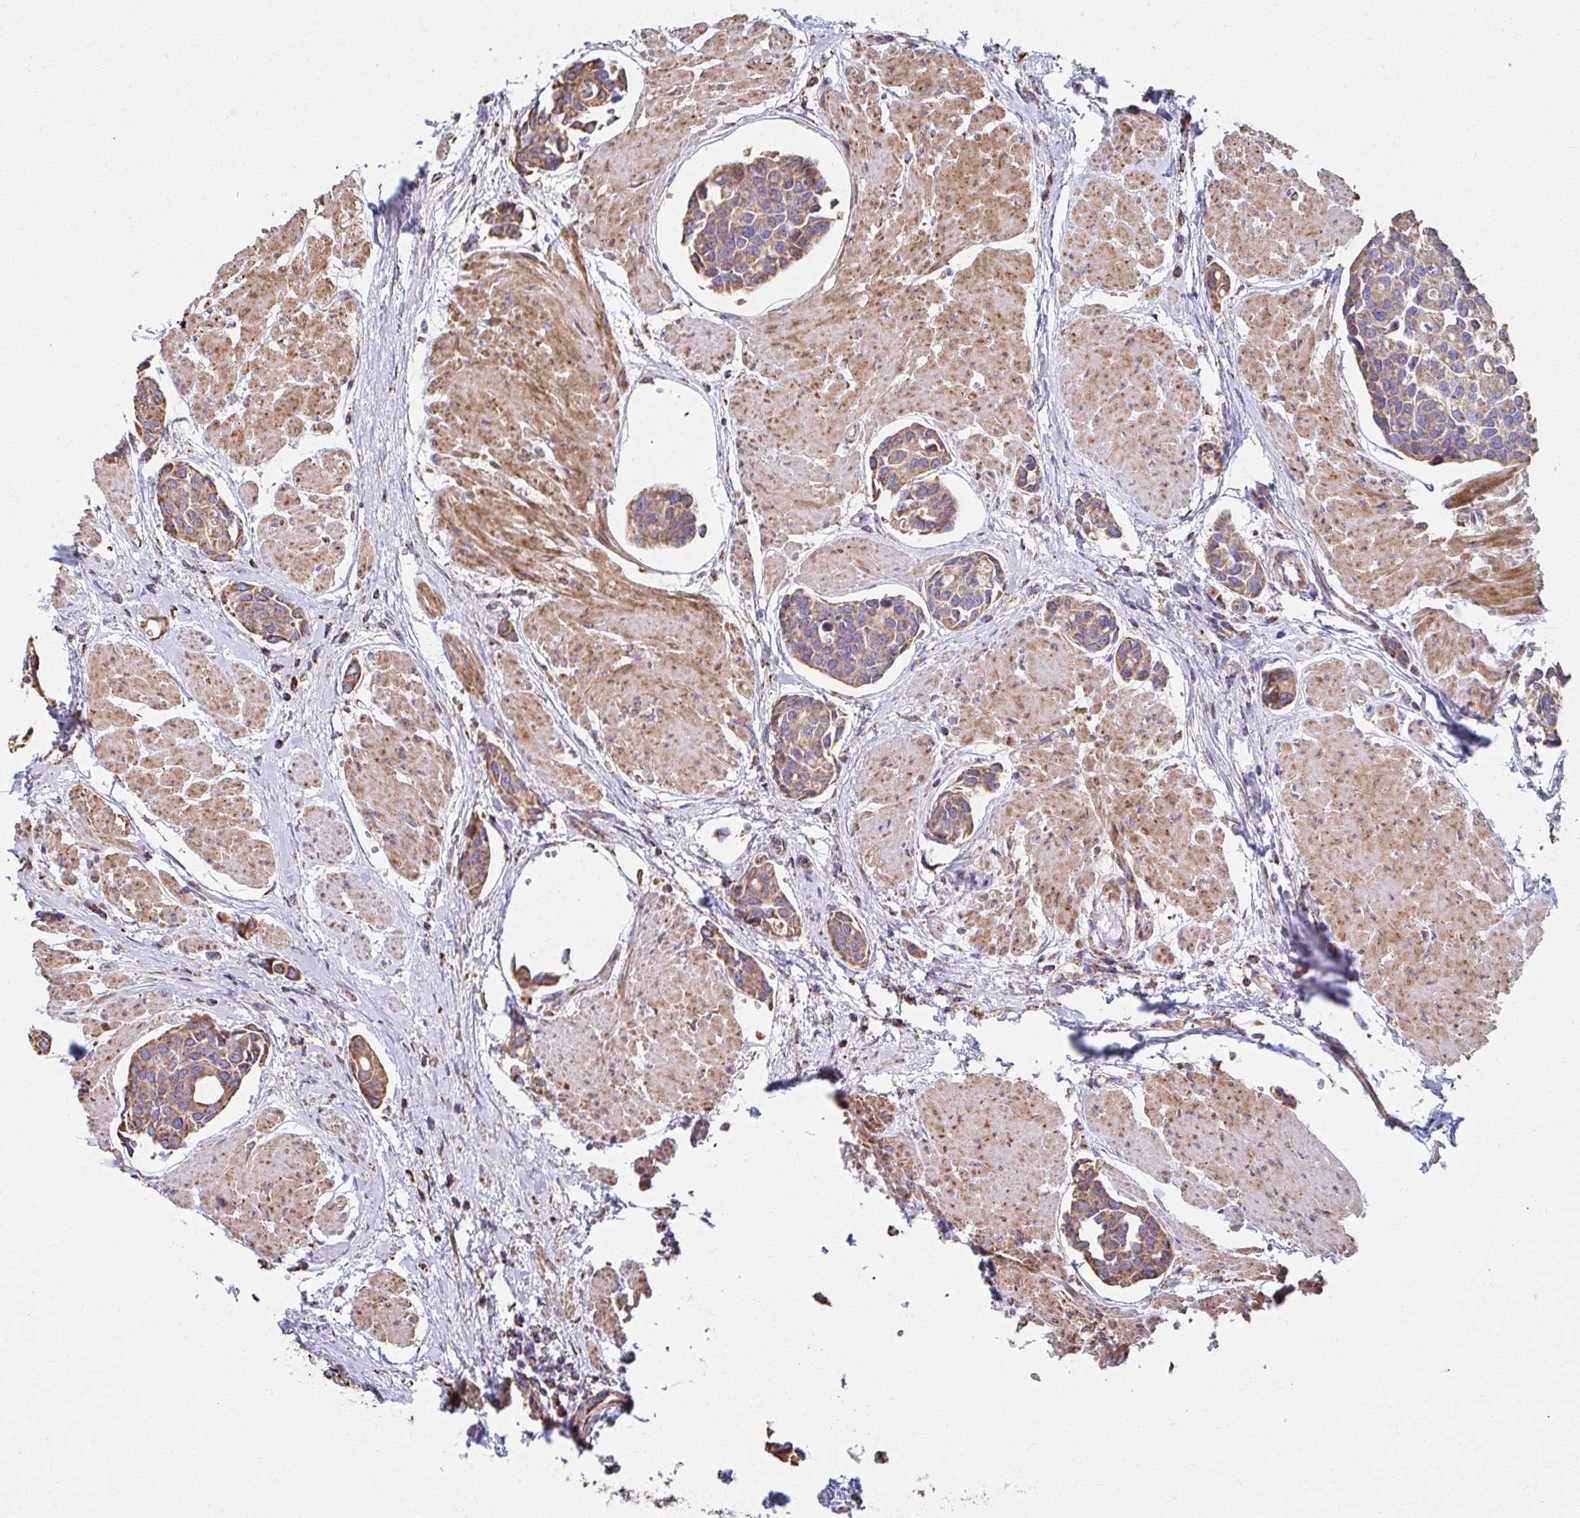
{"staining": {"intensity": "moderate", "quantity": ">75%", "location": "cytoplasmic/membranous"}, "tissue": "urothelial cancer", "cell_type": "Tumor cells", "image_type": "cancer", "snomed": [{"axis": "morphology", "description": "Urothelial carcinoma, High grade"}, {"axis": "topography", "description": "Urinary bladder"}], "caption": "Urothelial carcinoma (high-grade) was stained to show a protein in brown. There is medium levels of moderate cytoplasmic/membranous positivity in about >75% of tumor cells.", "gene": "SAT1", "patient": {"sex": "male", "age": 78}}